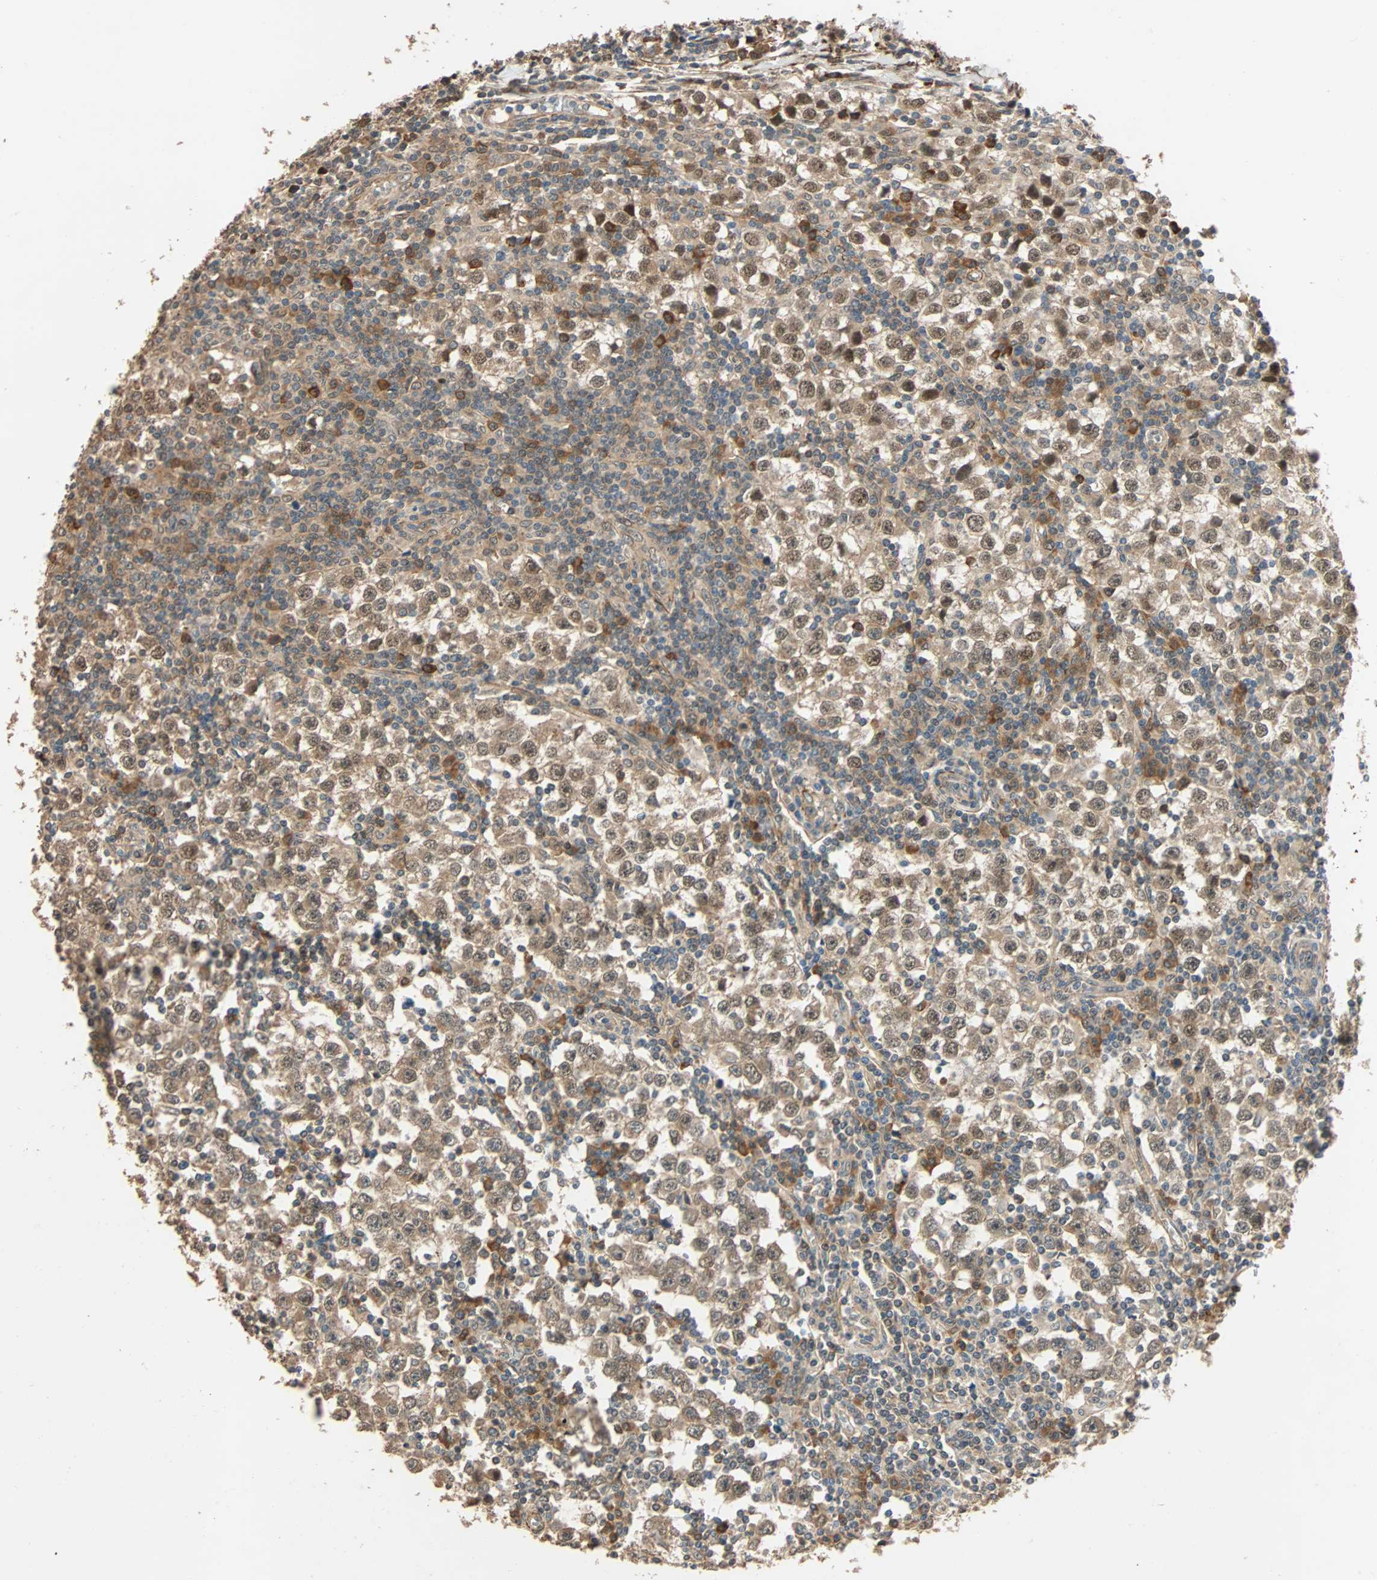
{"staining": {"intensity": "moderate", "quantity": ">75%", "location": "cytoplasmic/membranous,nuclear"}, "tissue": "testis cancer", "cell_type": "Tumor cells", "image_type": "cancer", "snomed": [{"axis": "morphology", "description": "Seminoma, NOS"}, {"axis": "topography", "description": "Testis"}], "caption": "This image shows IHC staining of testis seminoma, with medium moderate cytoplasmic/membranous and nuclear expression in about >75% of tumor cells.", "gene": "QSER1", "patient": {"sex": "male", "age": 65}}